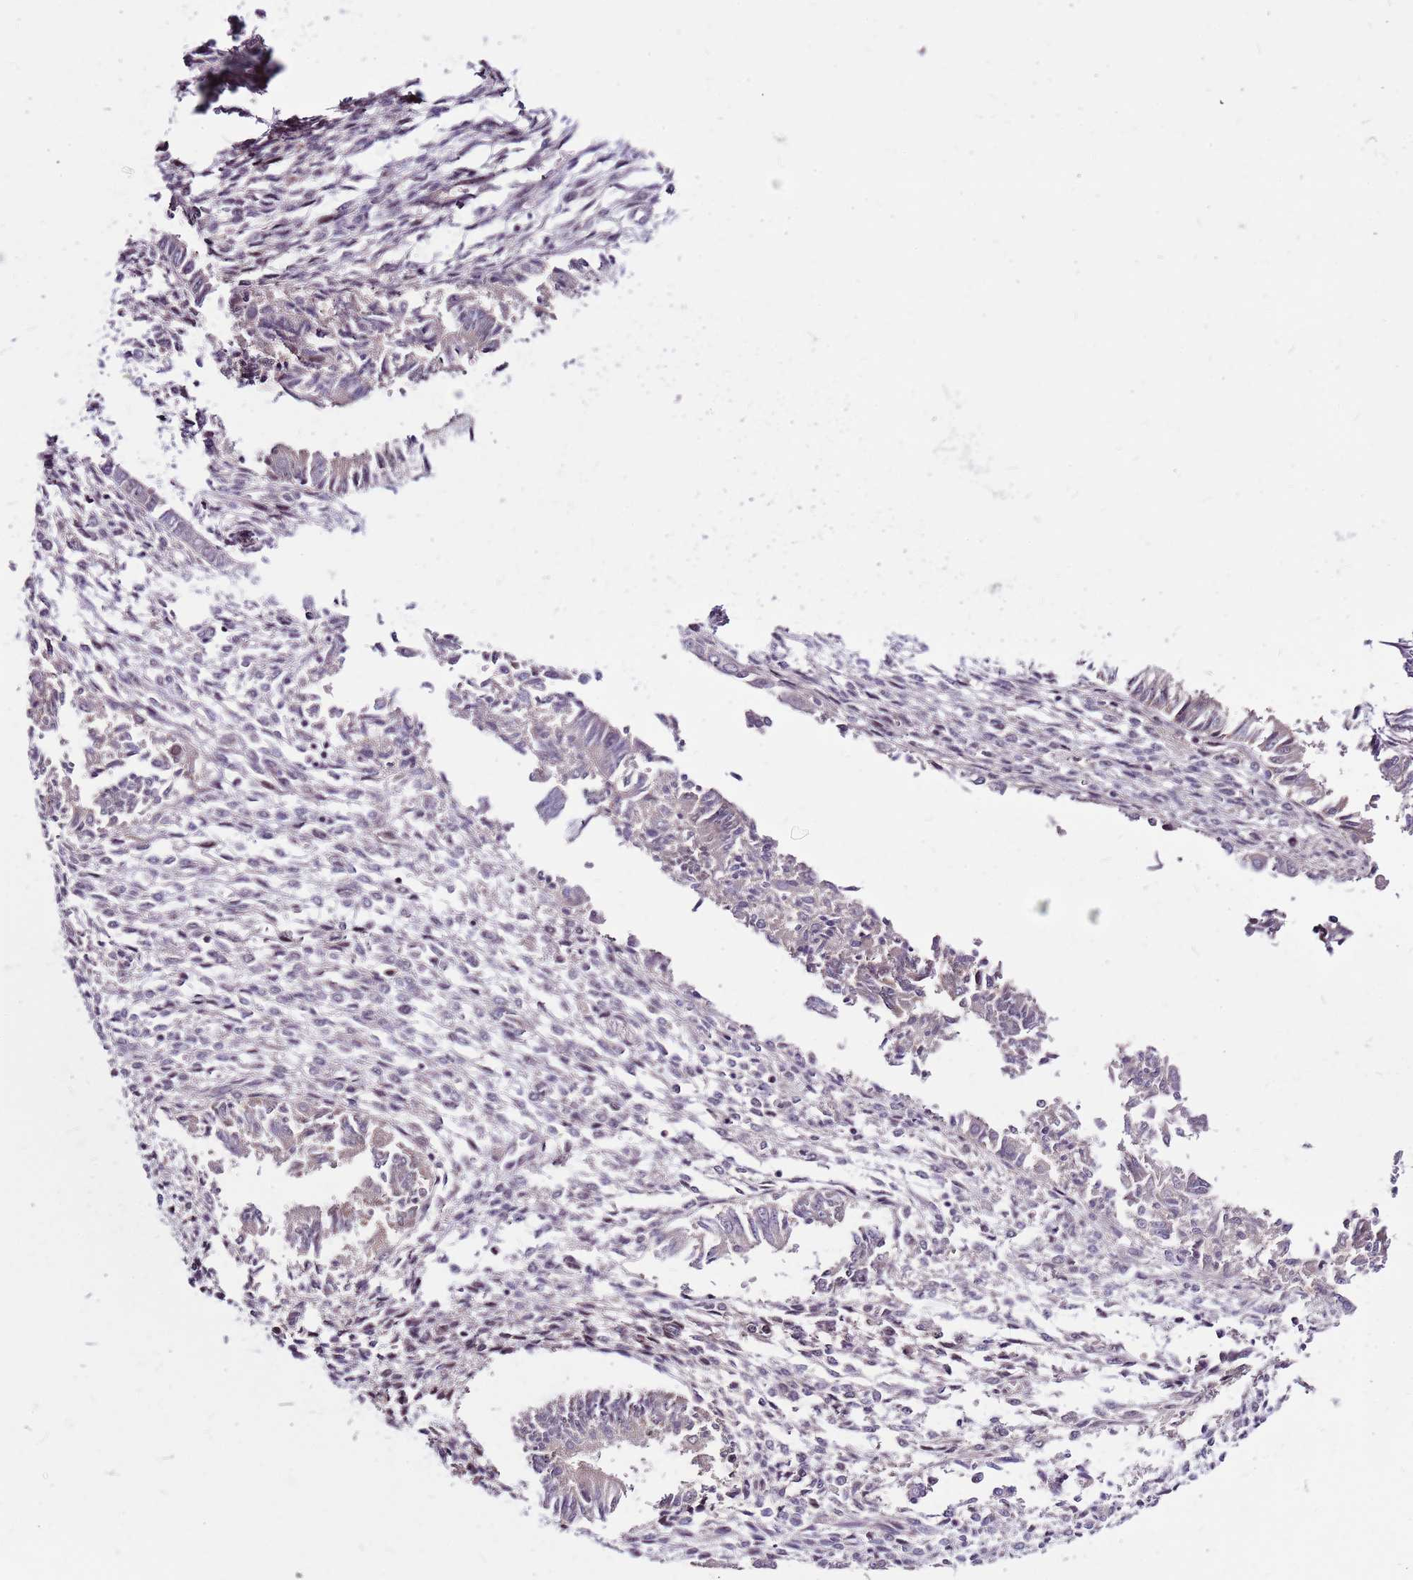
{"staining": {"intensity": "negative", "quantity": "none", "location": "none"}, "tissue": "endometrium", "cell_type": "Cells in endometrial stroma", "image_type": "normal", "snomed": [{"axis": "morphology", "description": "Normal tissue, NOS"}, {"axis": "topography", "description": "Uterus"}, {"axis": "topography", "description": "Endometrium"}], "caption": "Immunohistochemistry (IHC) of normal human endometrium reveals no expression in cells in endometrial stroma. The staining was performed using DAB to visualize the protein expression in brown, while the nuclei were stained in blue with hematoxylin (Magnification: 20x).", "gene": "POLE3", "patient": {"sex": "female", "age": 48}}